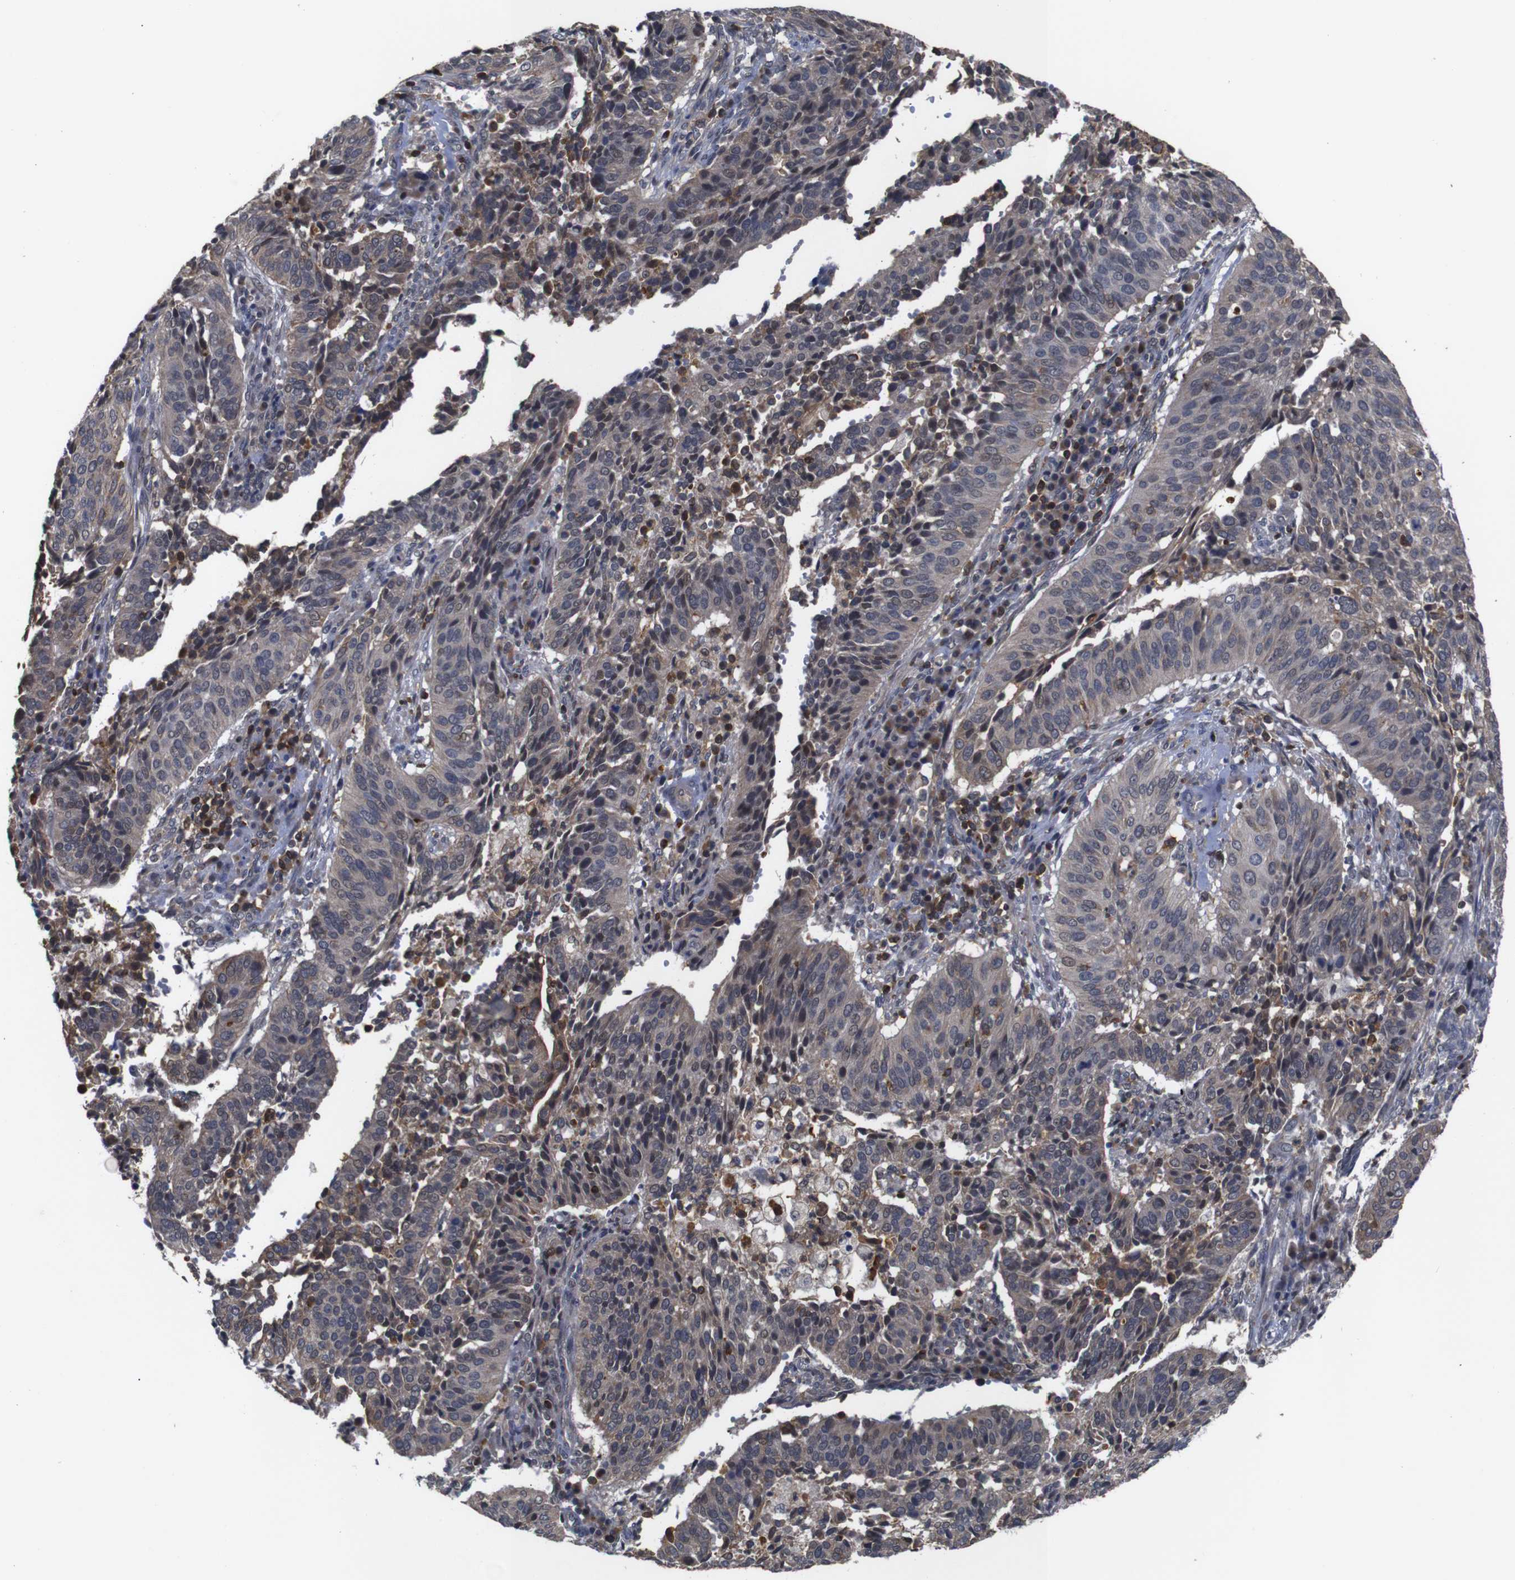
{"staining": {"intensity": "weak", "quantity": "<25%", "location": "cytoplasmic/membranous,nuclear"}, "tissue": "cervical cancer", "cell_type": "Tumor cells", "image_type": "cancer", "snomed": [{"axis": "morphology", "description": "Normal tissue, NOS"}, {"axis": "morphology", "description": "Squamous cell carcinoma, NOS"}, {"axis": "topography", "description": "Cervix"}], "caption": "Cervical cancer (squamous cell carcinoma) was stained to show a protein in brown. There is no significant staining in tumor cells.", "gene": "BRWD3", "patient": {"sex": "female", "age": 39}}